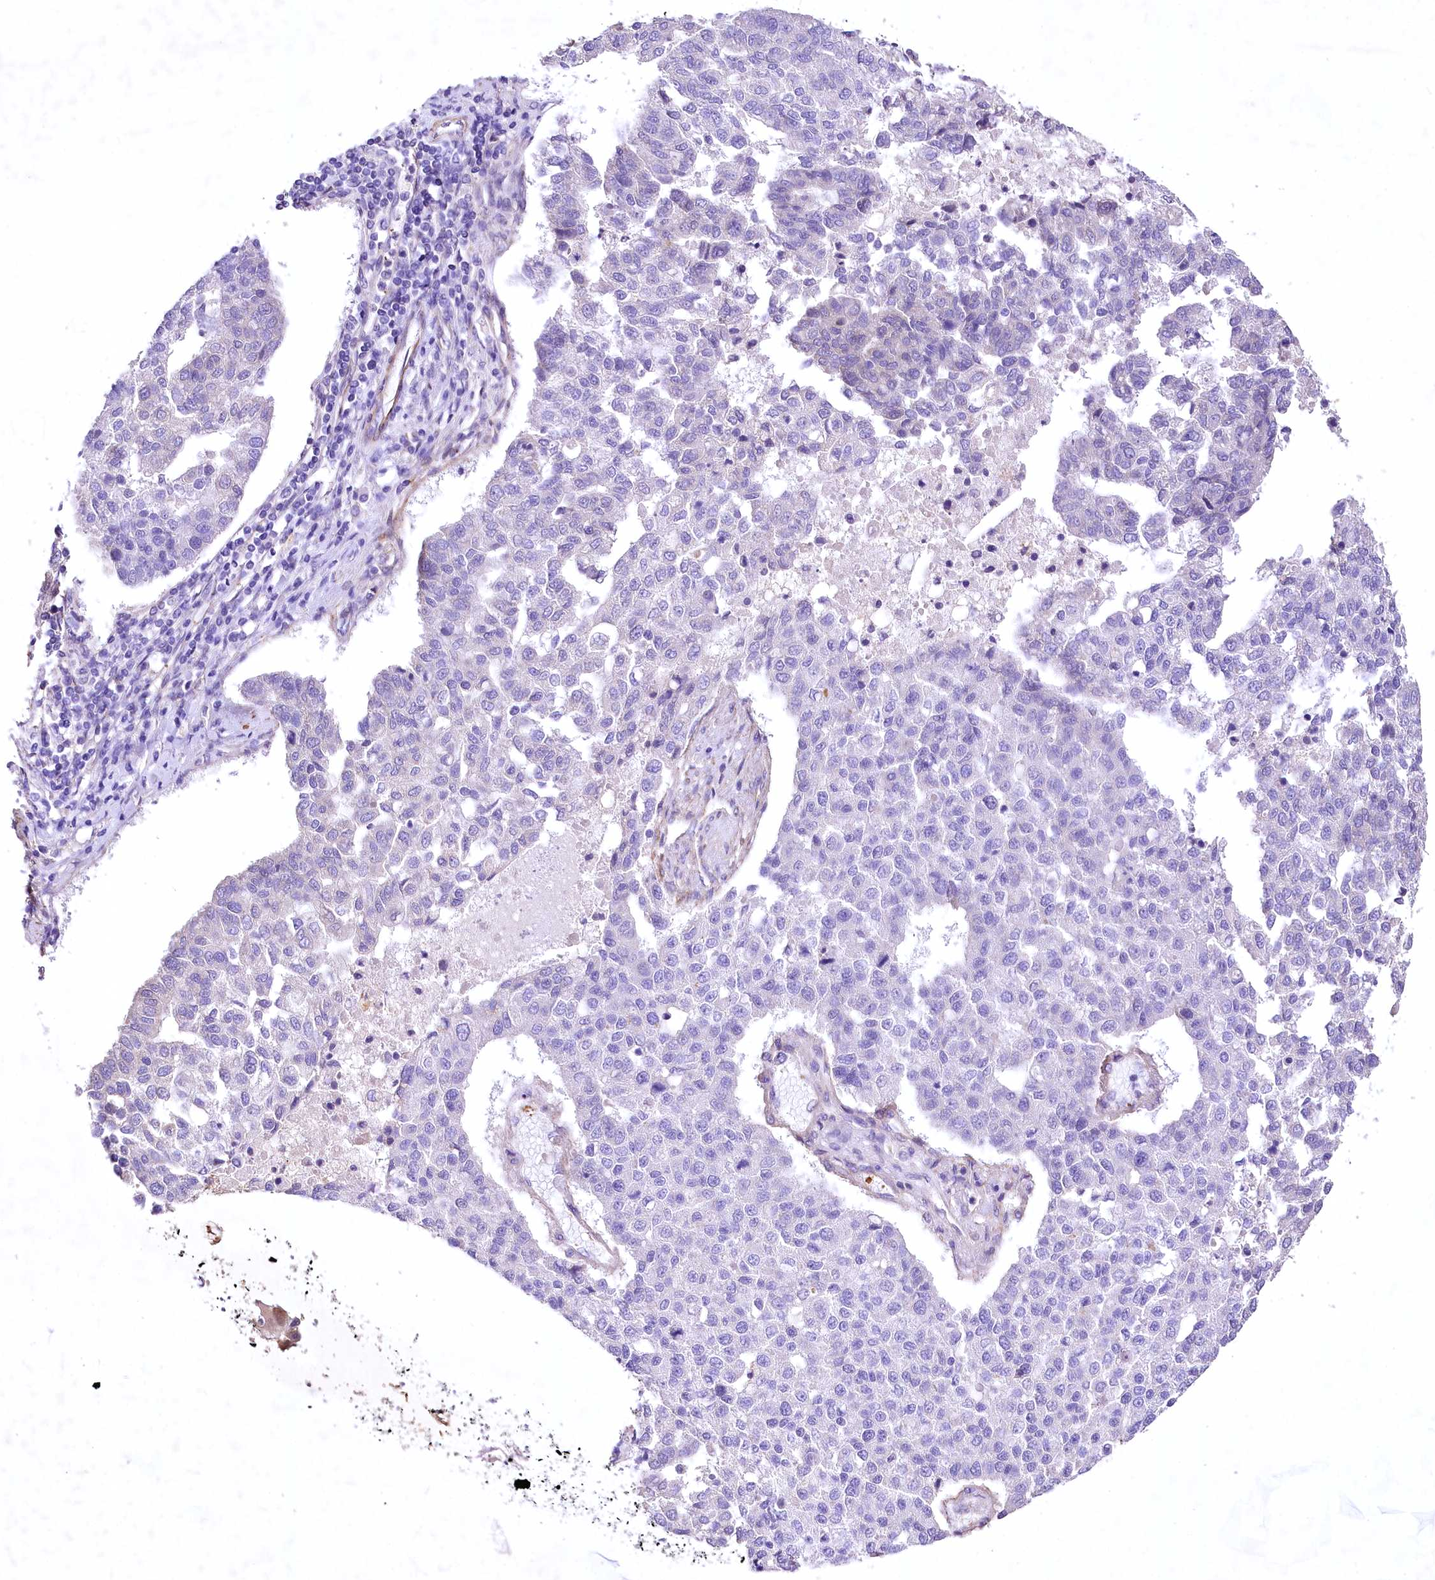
{"staining": {"intensity": "negative", "quantity": "none", "location": "none"}, "tissue": "pancreatic cancer", "cell_type": "Tumor cells", "image_type": "cancer", "snomed": [{"axis": "morphology", "description": "Adenocarcinoma, NOS"}, {"axis": "topography", "description": "Pancreas"}], "caption": "Immunohistochemistry photomicrograph of pancreatic adenocarcinoma stained for a protein (brown), which displays no positivity in tumor cells.", "gene": "RDH16", "patient": {"sex": "female", "age": 61}}